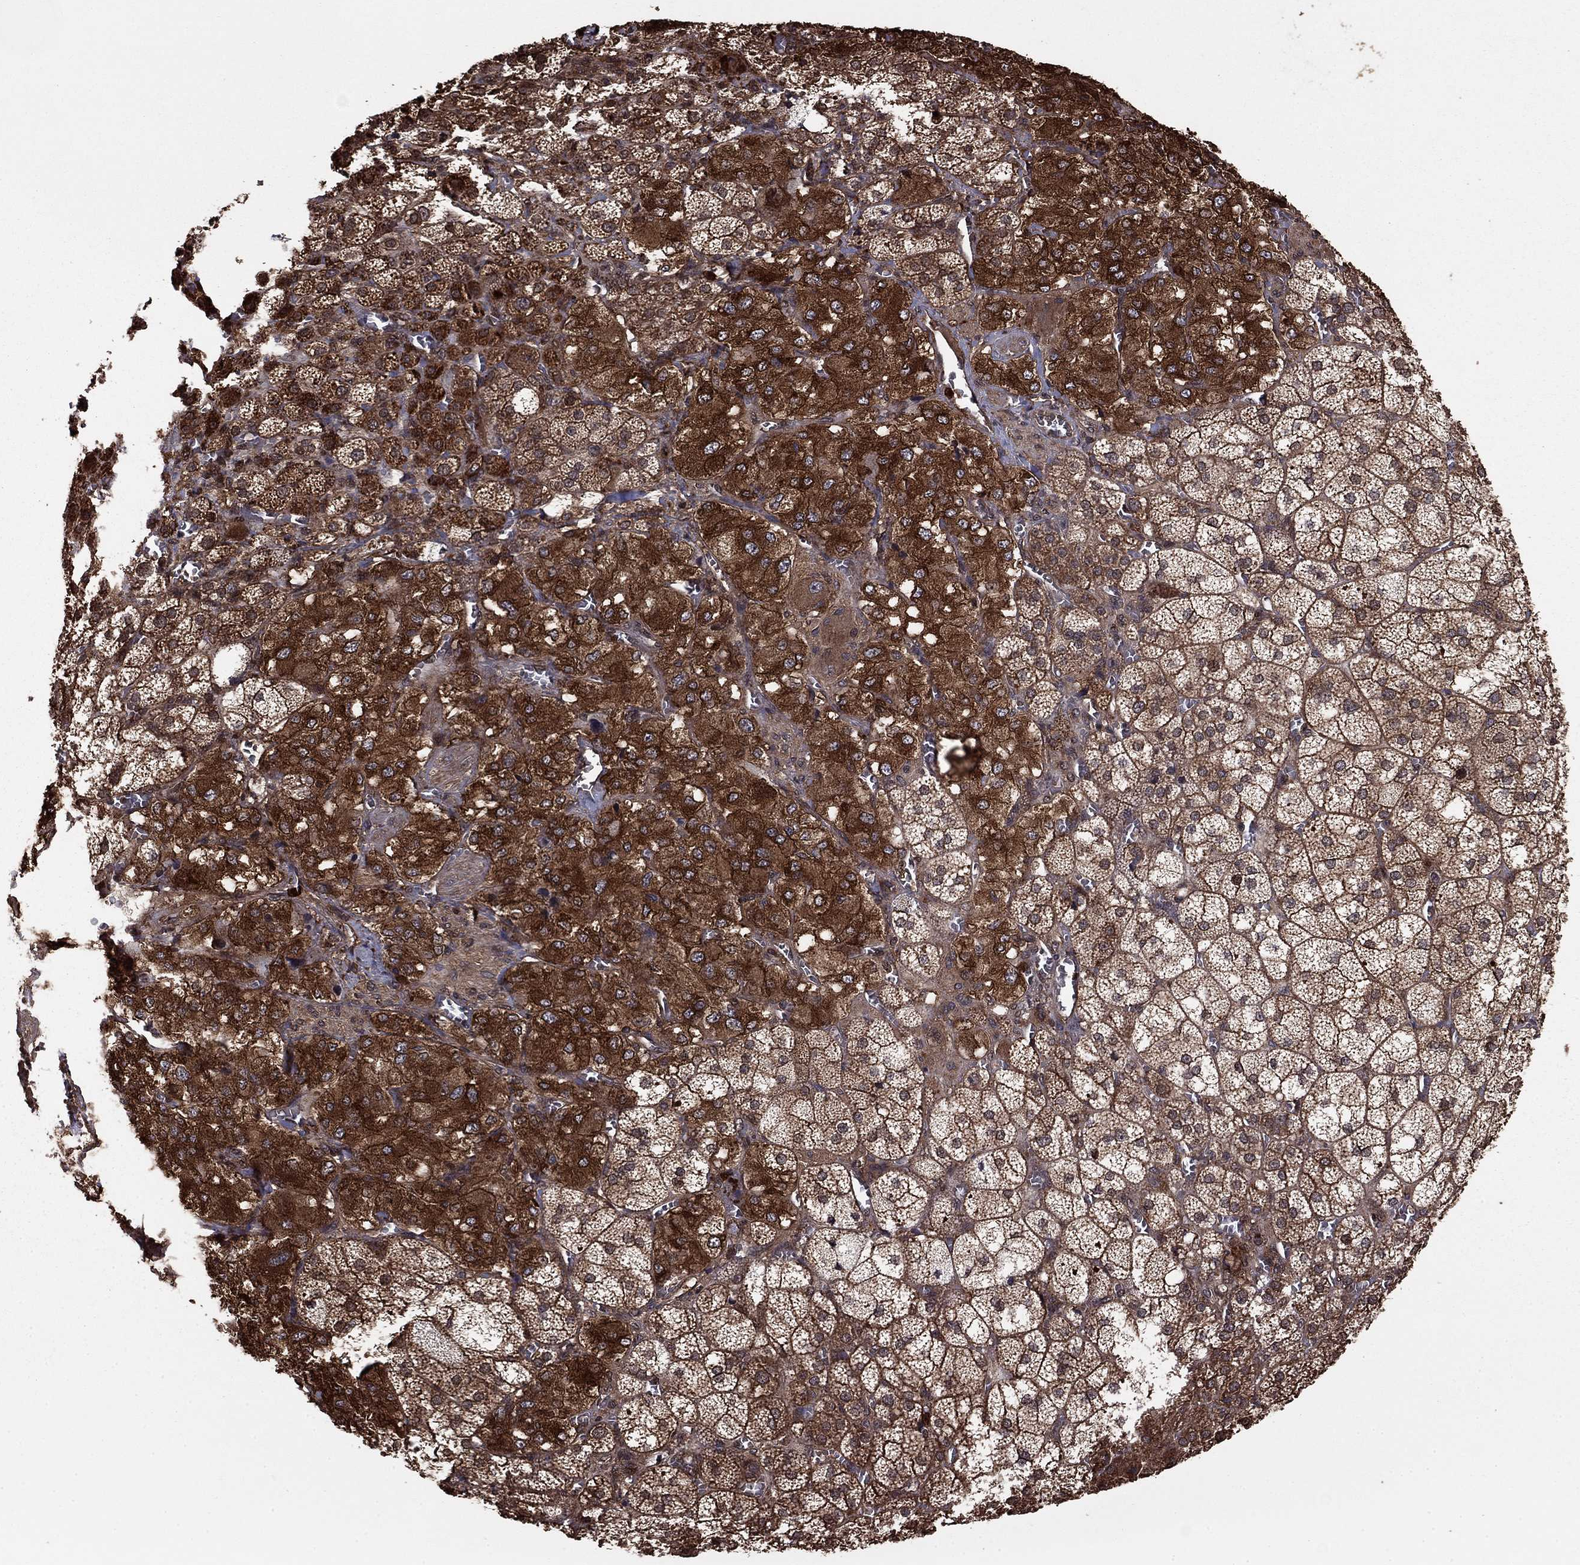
{"staining": {"intensity": "strong", "quantity": "25%-75%", "location": "cytoplasmic/membranous,nuclear"}, "tissue": "adrenal gland", "cell_type": "Glandular cells", "image_type": "normal", "snomed": [{"axis": "morphology", "description": "Normal tissue, NOS"}, {"axis": "topography", "description": "Adrenal gland"}], "caption": "Glandular cells show high levels of strong cytoplasmic/membranous,nuclear expression in about 25%-75% of cells in normal adrenal gland.", "gene": "GYG1", "patient": {"sex": "female", "age": 60}}